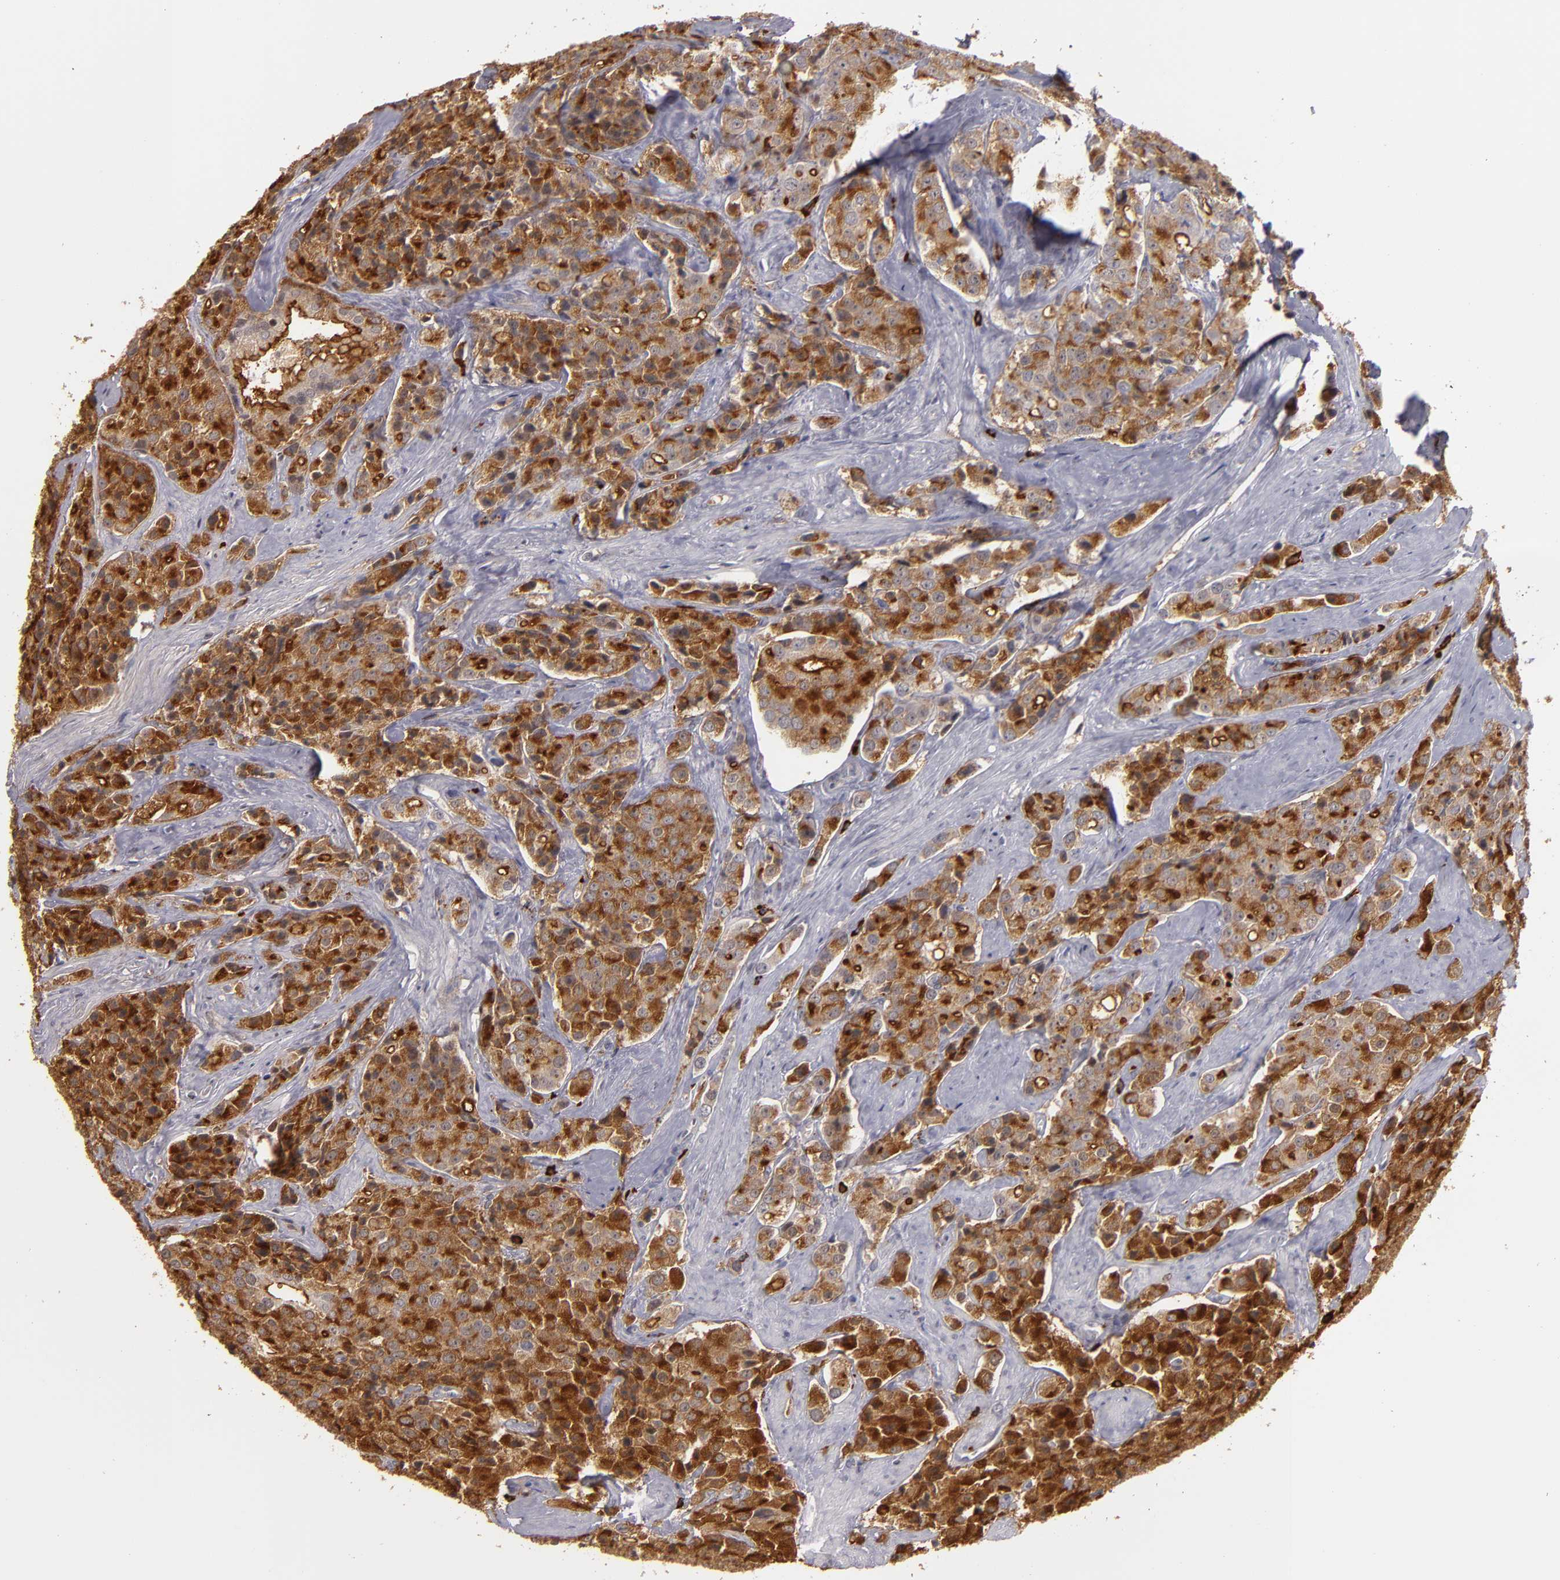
{"staining": {"intensity": "strong", "quantity": ">75%", "location": "cytoplasmic/membranous"}, "tissue": "prostate cancer", "cell_type": "Tumor cells", "image_type": "cancer", "snomed": [{"axis": "morphology", "description": "Adenocarcinoma, Medium grade"}, {"axis": "topography", "description": "Prostate"}], "caption": "Protein expression analysis of human medium-grade adenocarcinoma (prostate) reveals strong cytoplasmic/membranous expression in about >75% of tumor cells. Using DAB (3,3'-diaminobenzidine) (brown) and hematoxylin (blue) stains, captured at high magnification using brightfield microscopy.", "gene": "STX3", "patient": {"sex": "male", "age": 70}}